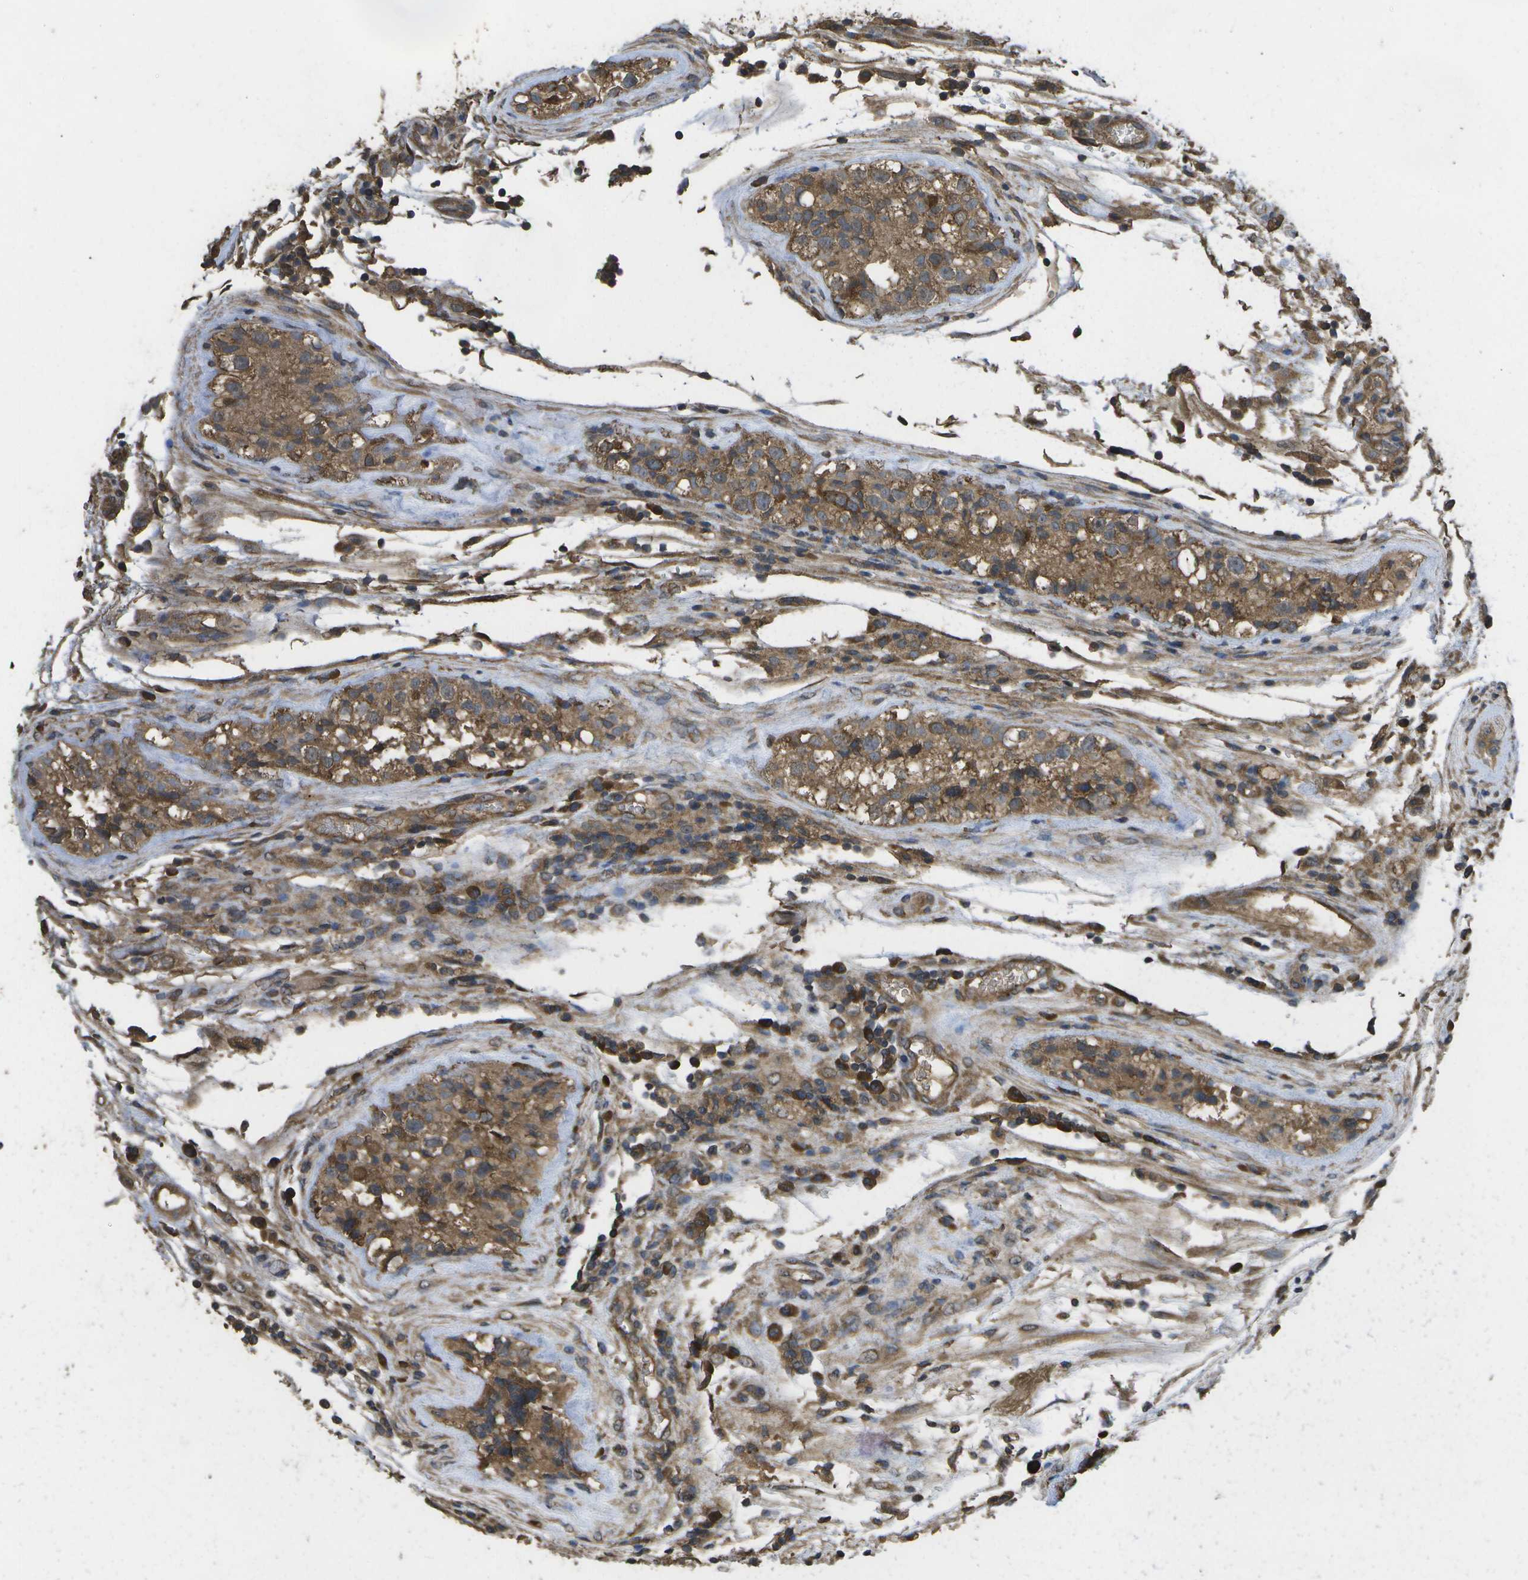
{"staining": {"intensity": "moderate", "quantity": ">75%", "location": "cytoplasmic/membranous"}, "tissue": "testis cancer", "cell_type": "Tumor cells", "image_type": "cancer", "snomed": [{"axis": "morphology", "description": "Carcinoma, Embryonal, NOS"}, {"axis": "topography", "description": "Testis"}], "caption": "This histopathology image exhibits testis embryonal carcinoma stained with immunohistochemistry to label a protein in brown. The cytoplasmic/membranous of tumor cells show moderate positivity for the protein. Nuclei are counter-stained blue.", "gene": "SACS", "patient": {"sex": "male", "age": 36}}